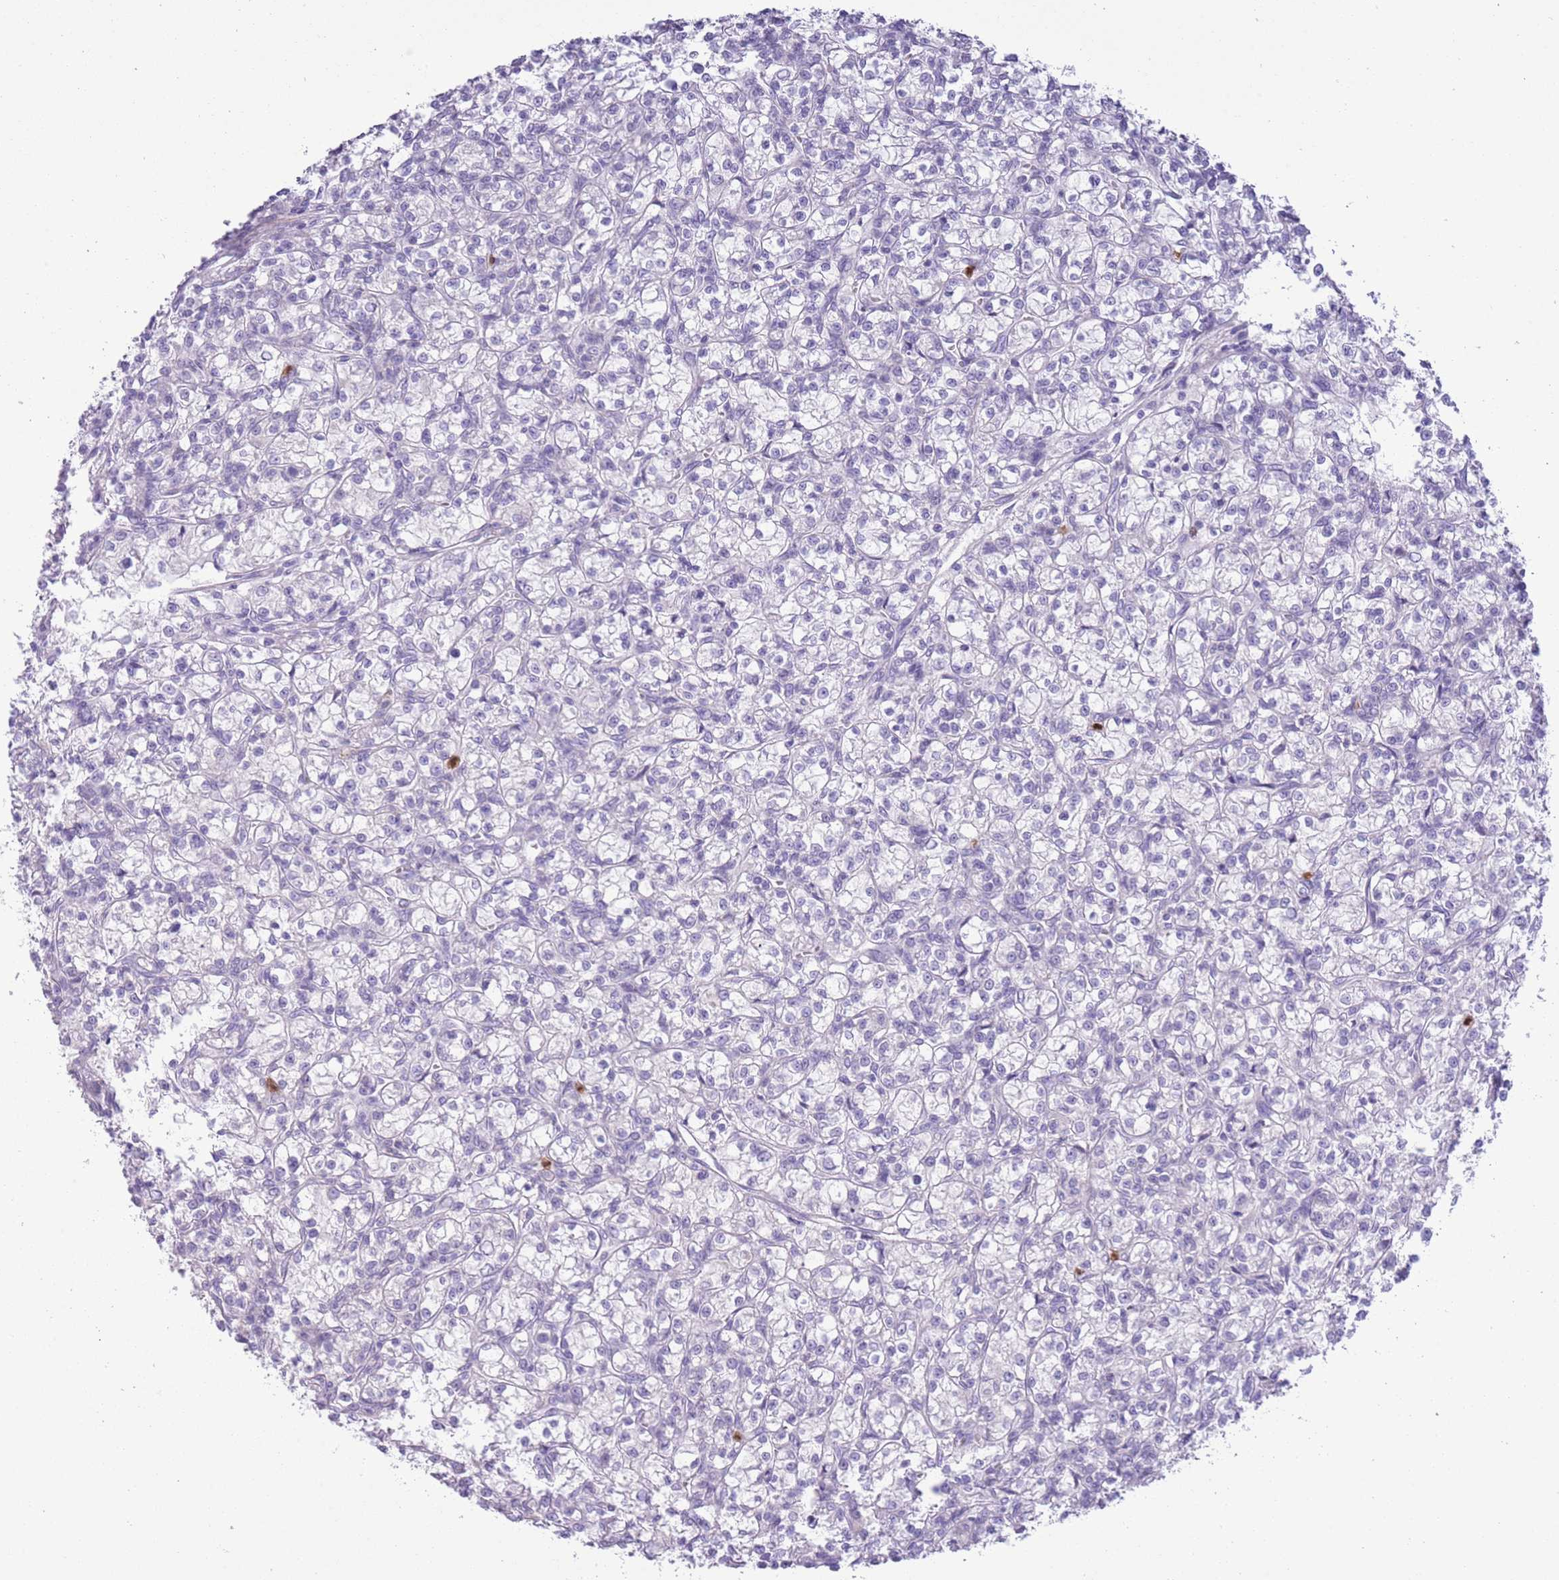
{"staining": {"intensity": "negative", "quantity": "none", "location": "none"}, "tissue": "renal cancer", "cell_type": "Tumor cells", "image_type": "cancer", "snomed": [{"axis": "morphology", "description": "Adenocarcinoma, NOS"}, {"axis": "topography", "description": "Kidney"}], "caption": "A high-resolution micrograph shows immunohistochemistry staining of renal cancer (adenocarcinoma), which demonstrates no significant staining in tumor cells. Nuclei are stained in blue.", "gene": "OR6M1", "patient": {"sex": "female", "age": 59}}